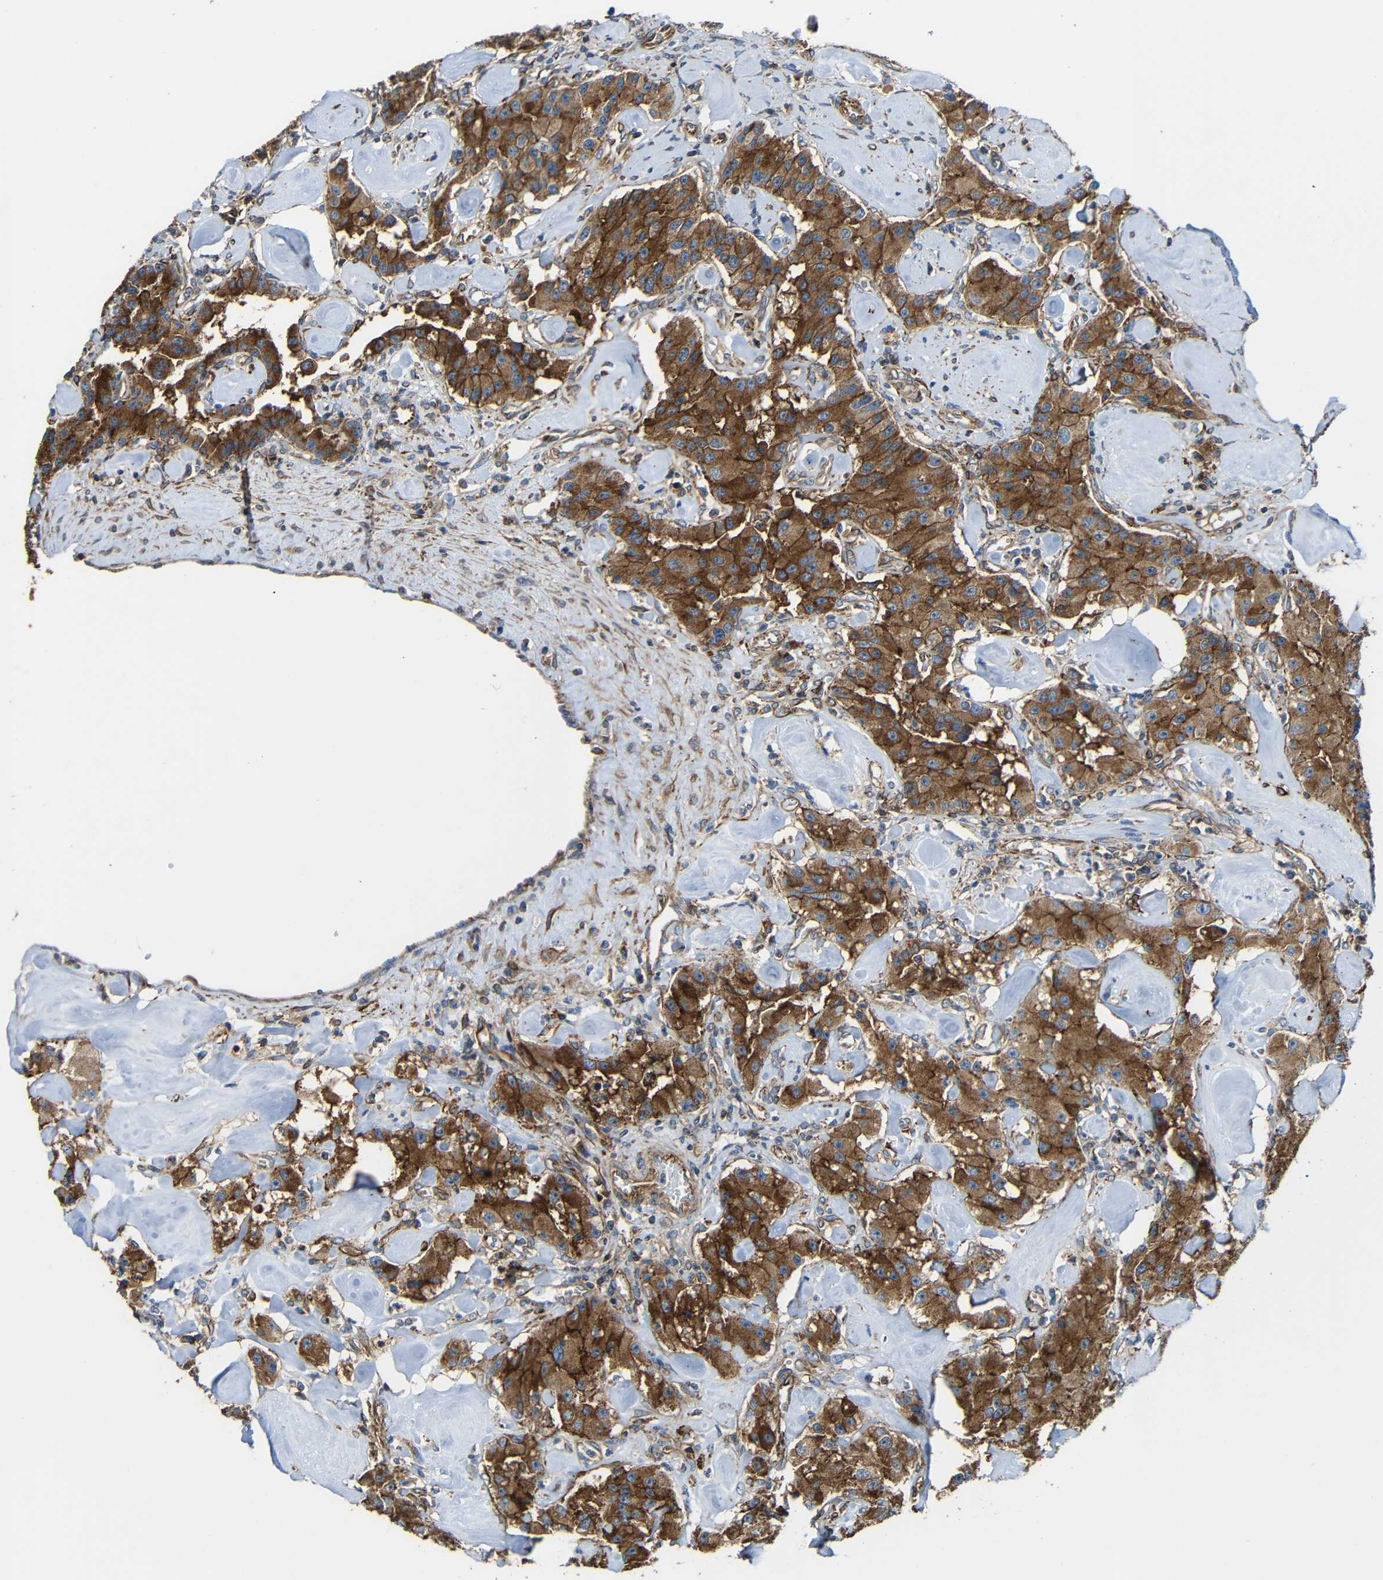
{"staining": {"intensity": "strong", "quantity": ">75%", "location": "cytoplasmic/membranous"}, "tissue": "carcinoid", "cell_type": "Tumor cells", "image_type": "cancer", "snomed": [{"axis": "morphology", "description": "Carcinoid, malignant, NOS"}, {"axis": "topography", "description": "Pancreas"}], "caption": "Immunohistochemistry histopathology image of neoplastic tissue: human carcinoid stained using immunohistochemistry (IHC) exhibits high levels of strong protein expression localized specifically in the cytoplasmic/membranous of tumor cells, appearing as a cytoplasmic/membranous brown color.", "gene": "IGSF10", "patient": {"sex": "male", "age": 41}}